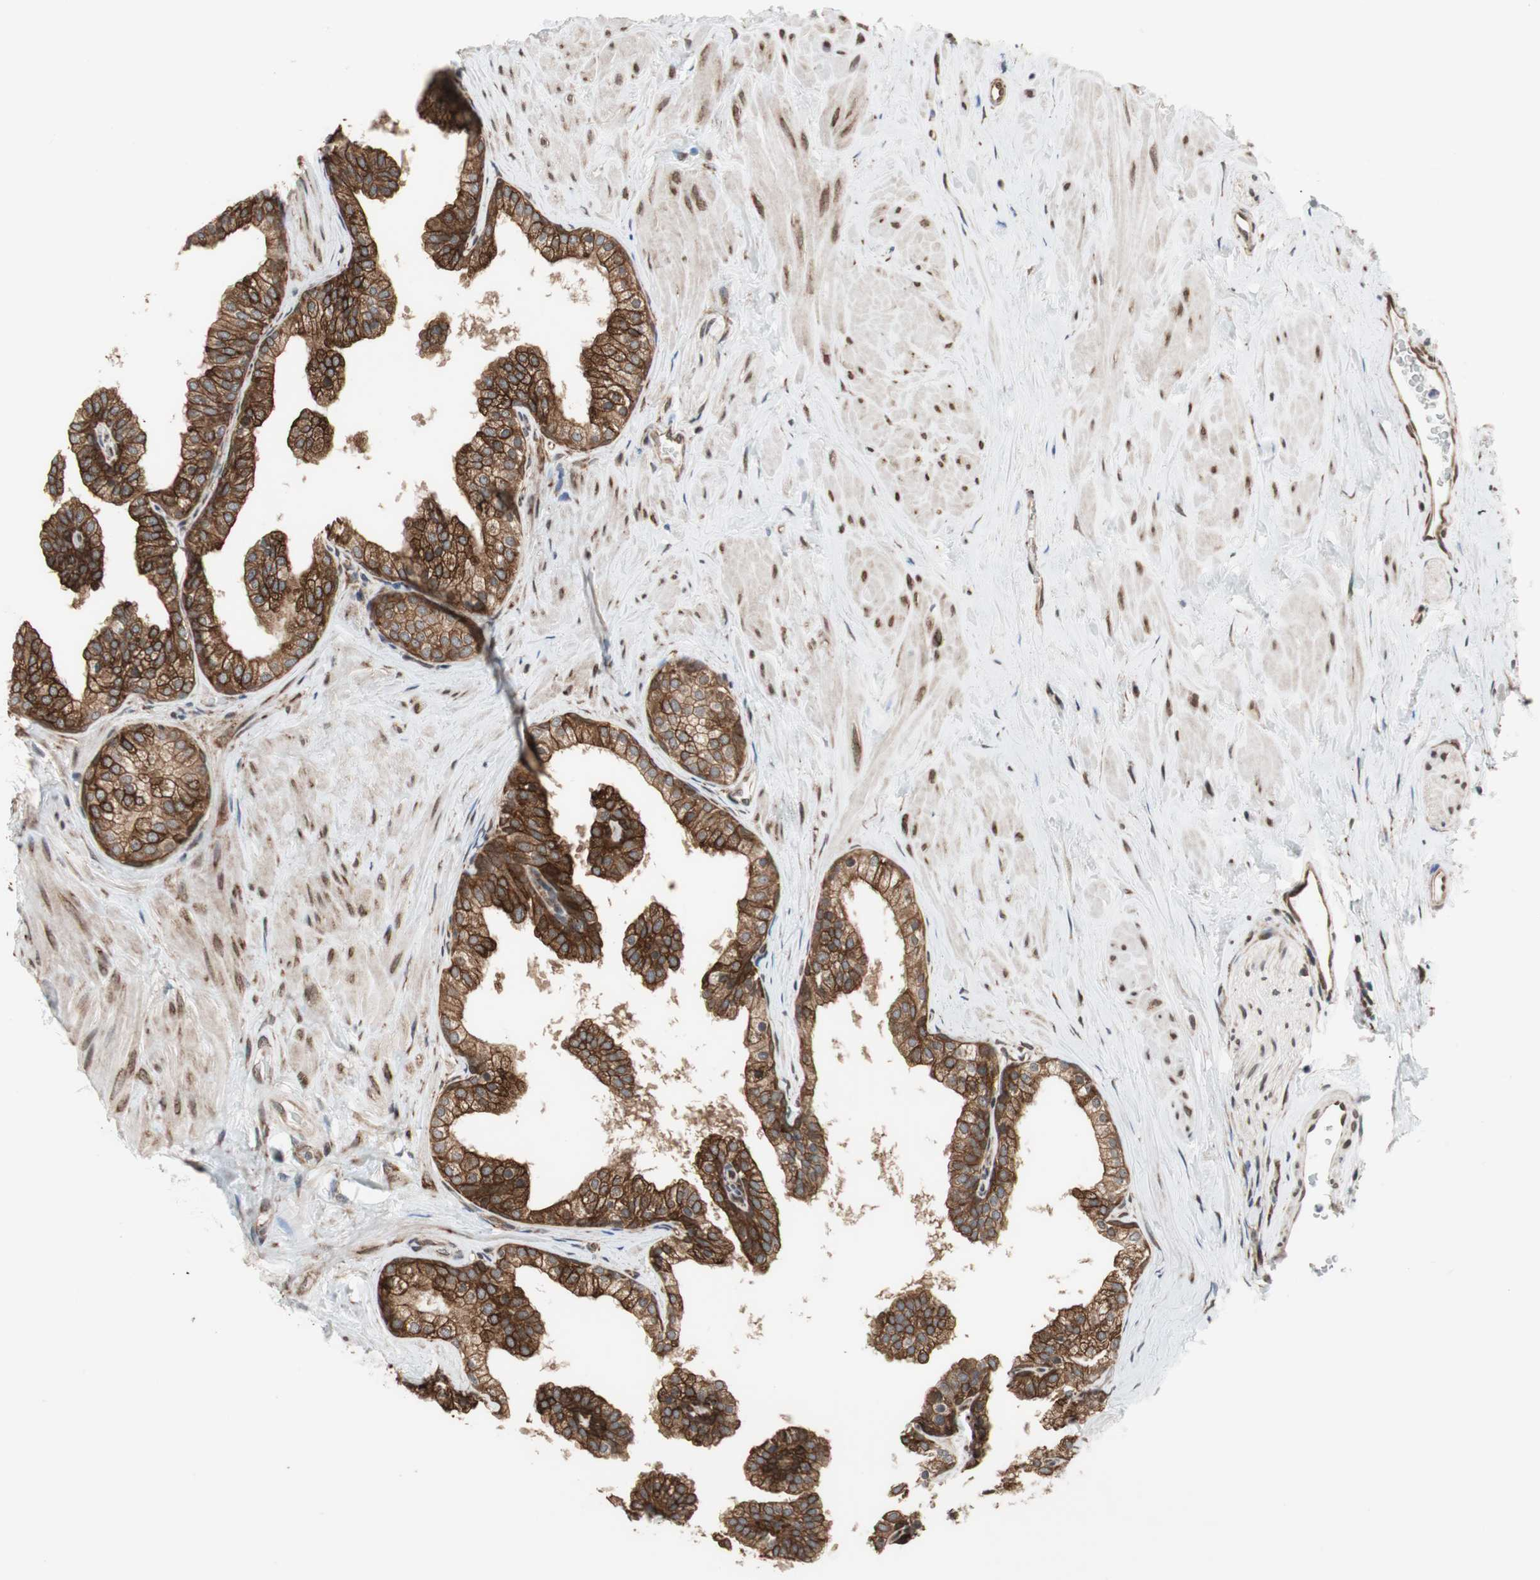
{"staining": {"intensity": "moderate", "quantity": ">75%", "location": "cytoplasmic/membranous"}, "tissue": "prostate", "cell_type": "Glandular cells", "image_type": "normal", "snomed": [{"axis": "morphology", "description": "Normal tissue, NOS"}, {"axis": "topography", "description": "Prostate"}], "caption": "Moderate cytoplasmic/membranous expression for a protein is appreciated in approximately >75% of glandular cells of normal prostate using immunohistochemistry (IHC).", "gene": "ZNF512B", "patient": {"sex": "male", "age": 60}}